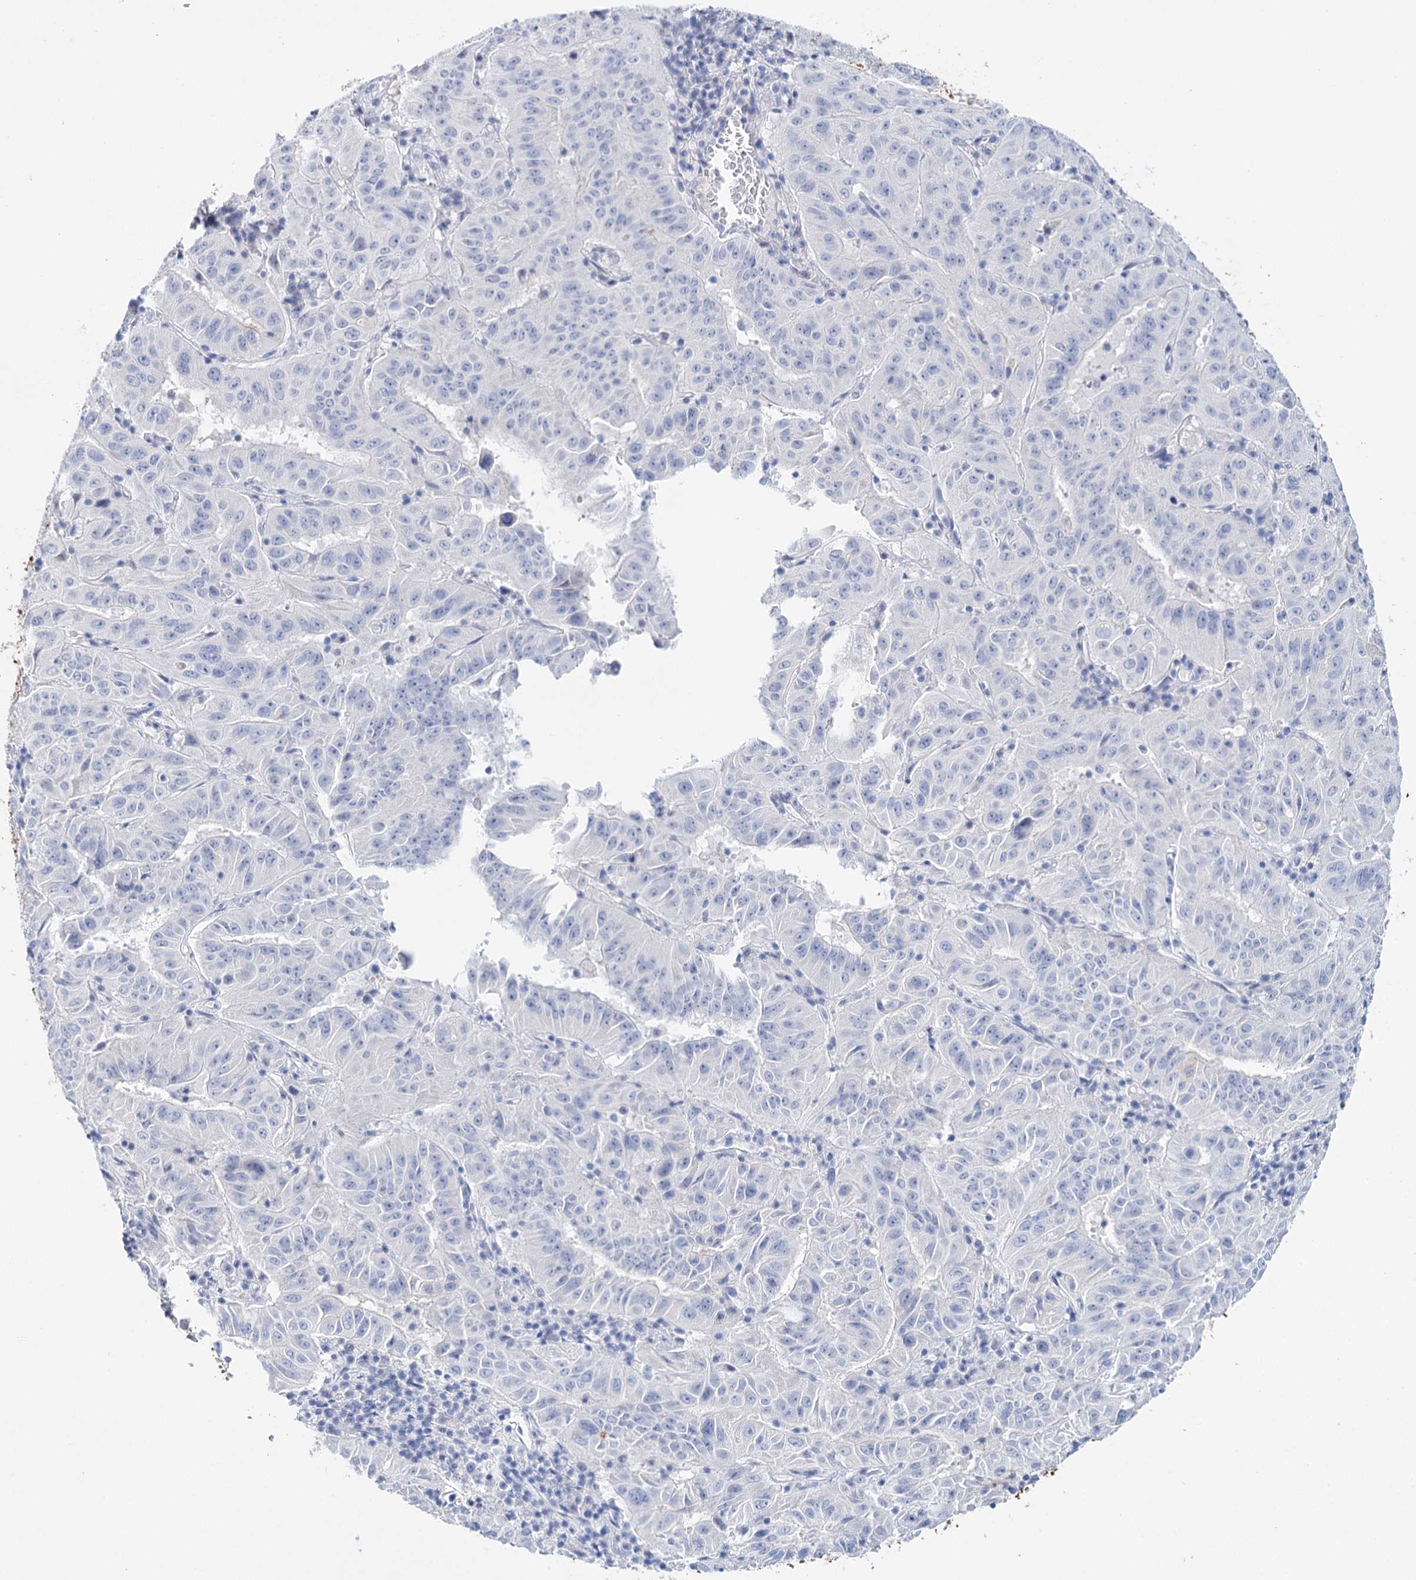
{"staining": {"intensity": "negative", "quantity": "none", "location": "none"}, "tissue": "pancreatic cancer", "cell_type": "Tumor cells", "image_type": "cancer", "snomed": [{"axis": "morphology", "description": "Adenocarcinoma, NOS"}, {"axis": "topography", "description": "Pancreas"}], "caption": "Tumor cells show no significant staining in pancreatic adenocarcinoma.", "gene": "CEACAM8", "patient": {"sex": "male", "age": 63}}